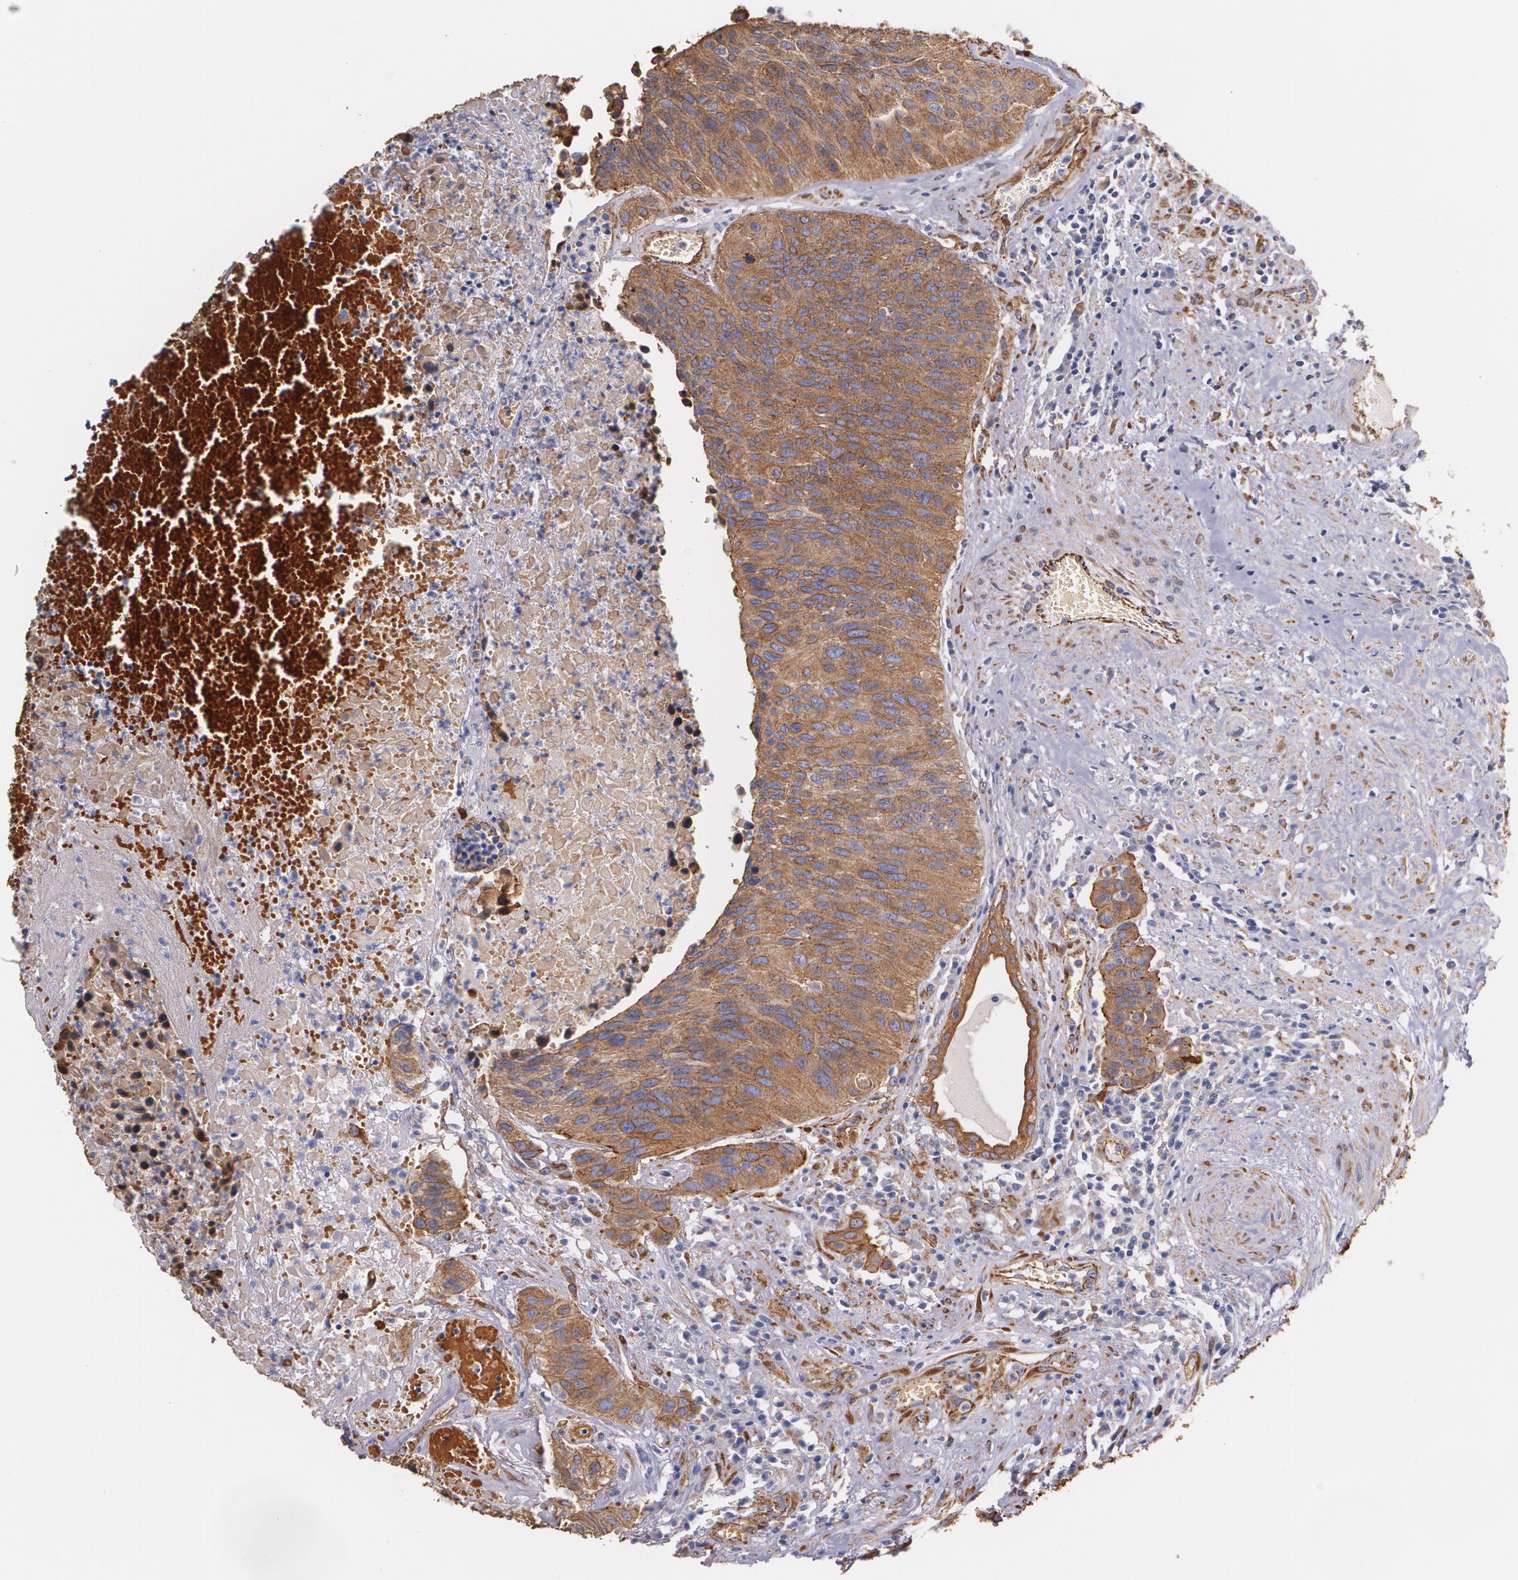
{"staining": {"intensity": "strong", "quantity": ">75%", "location": "cytoplasmic/membranous"}, "tissue": "urothelial cancer", "cell_type": "Tumor cells", "image_type": "cancer", "snomed": [{"axis": "morphology", "description": "Urothelial carcinoma, High grade"}, {"axis": "topography", "description": "Urinary bladder"}], "caption": "High-grade urothelial carcinoma was stained to show a protein in brown. There is high levels of strong cytoplasmic/membranous staining in approximately >75% of tumor cells.", "gene": "TJP1", "patient": {"sex": "male", "age": 66}}